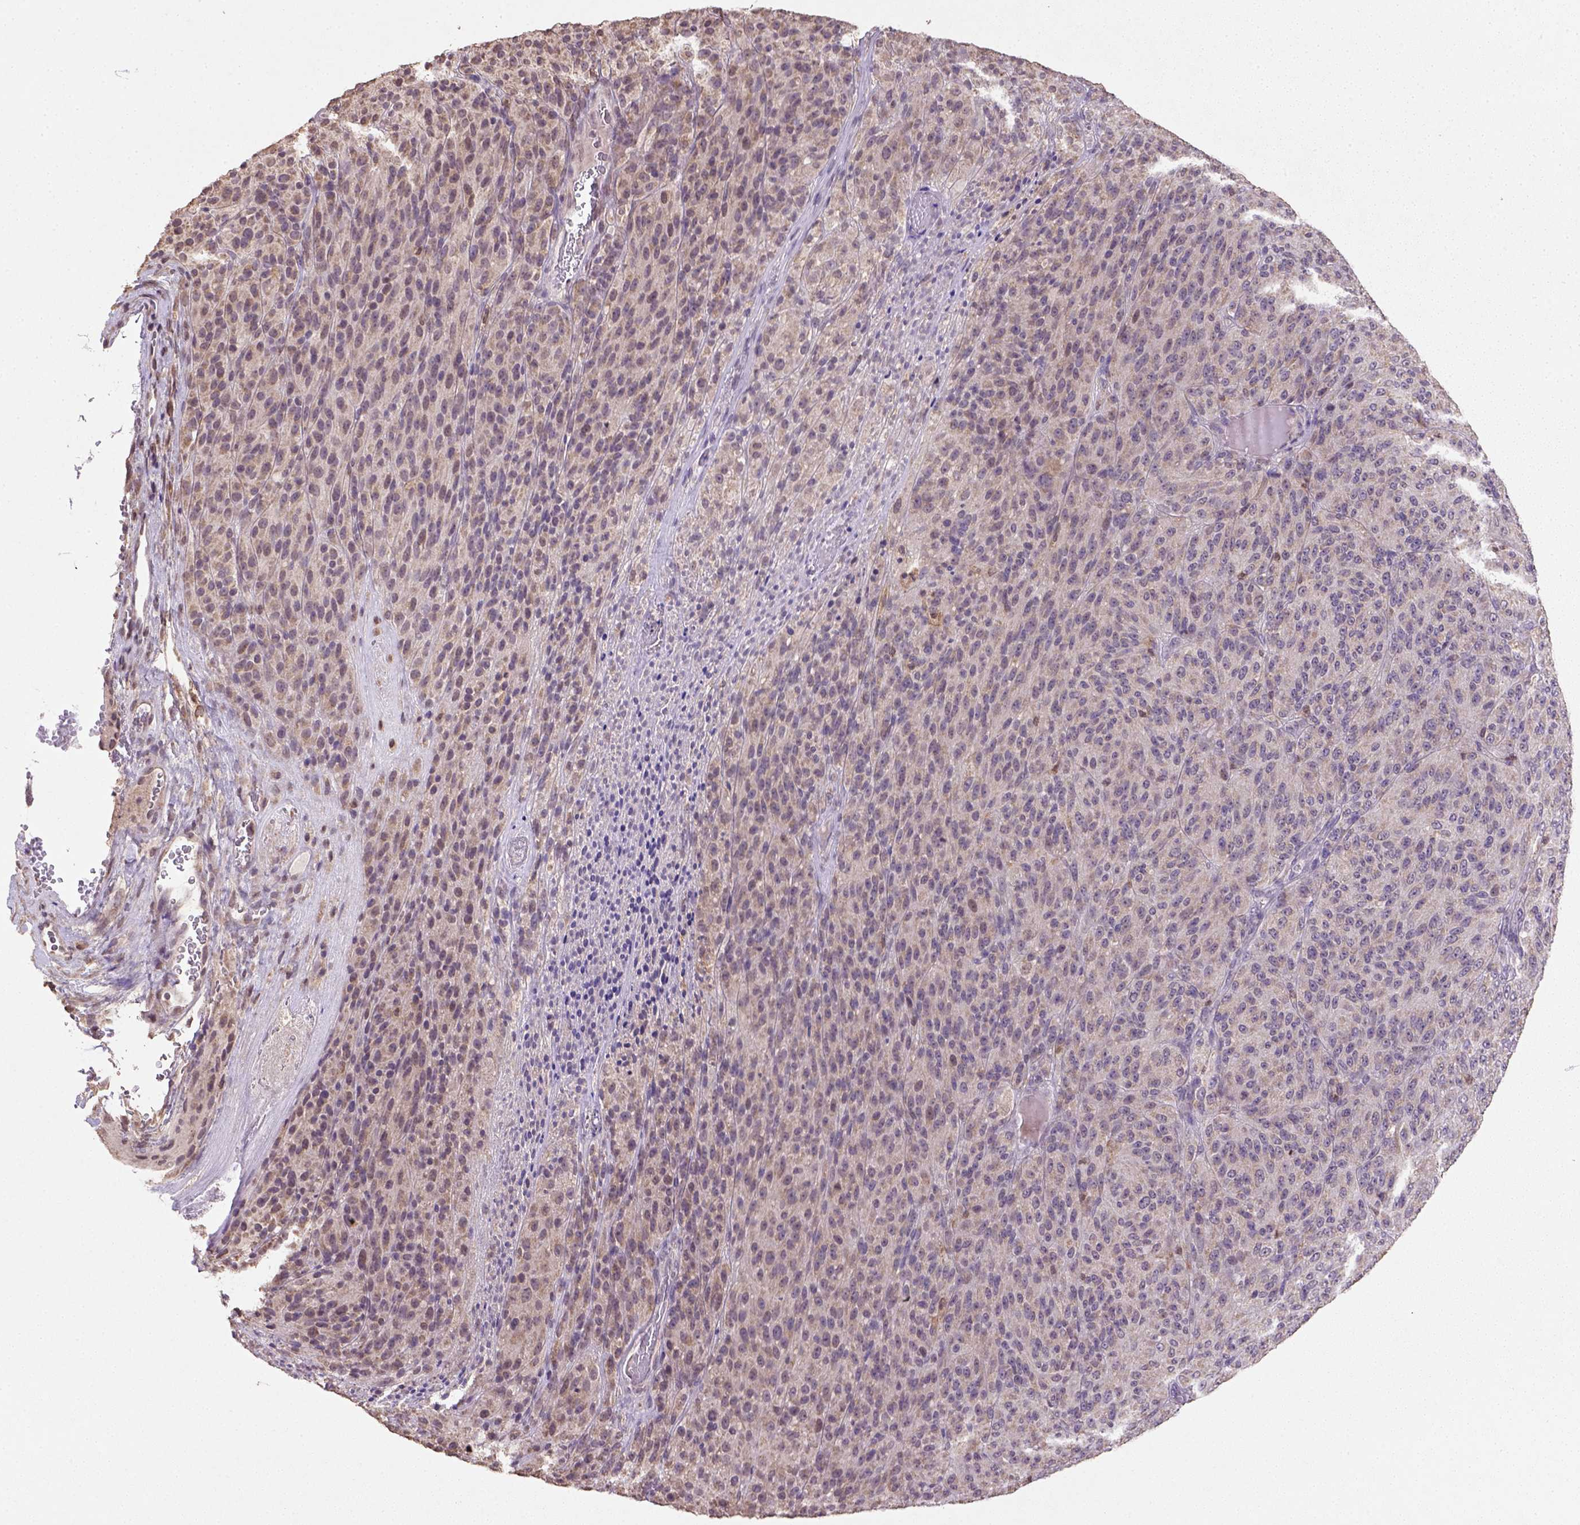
{"staining": {"intensity": "moderate", "quantity": ">75%", "location": "cytoplasmic/membranous"}, "tissue": "melanoma", "cell_type": "Tumor cells", "image_type": "cancer", "snomed": [{"axis": "morphology", "description": "Malignant melanoma, Metastatic site"}, {"axis": "topography", "description": "Brain"}], "caption": "Immunohistochemistry (IHC) photomicrograph of neoplastic tissue: melanoma stained using IHC shows medium levels of moderate protein expression localized specifically in the cytoplasmic/membranous of tumor cells, appearing as a cytoplasmic/membranous brown color.", "gene": "NUDT10", "patient": {"sex": "female", "age": 56}}